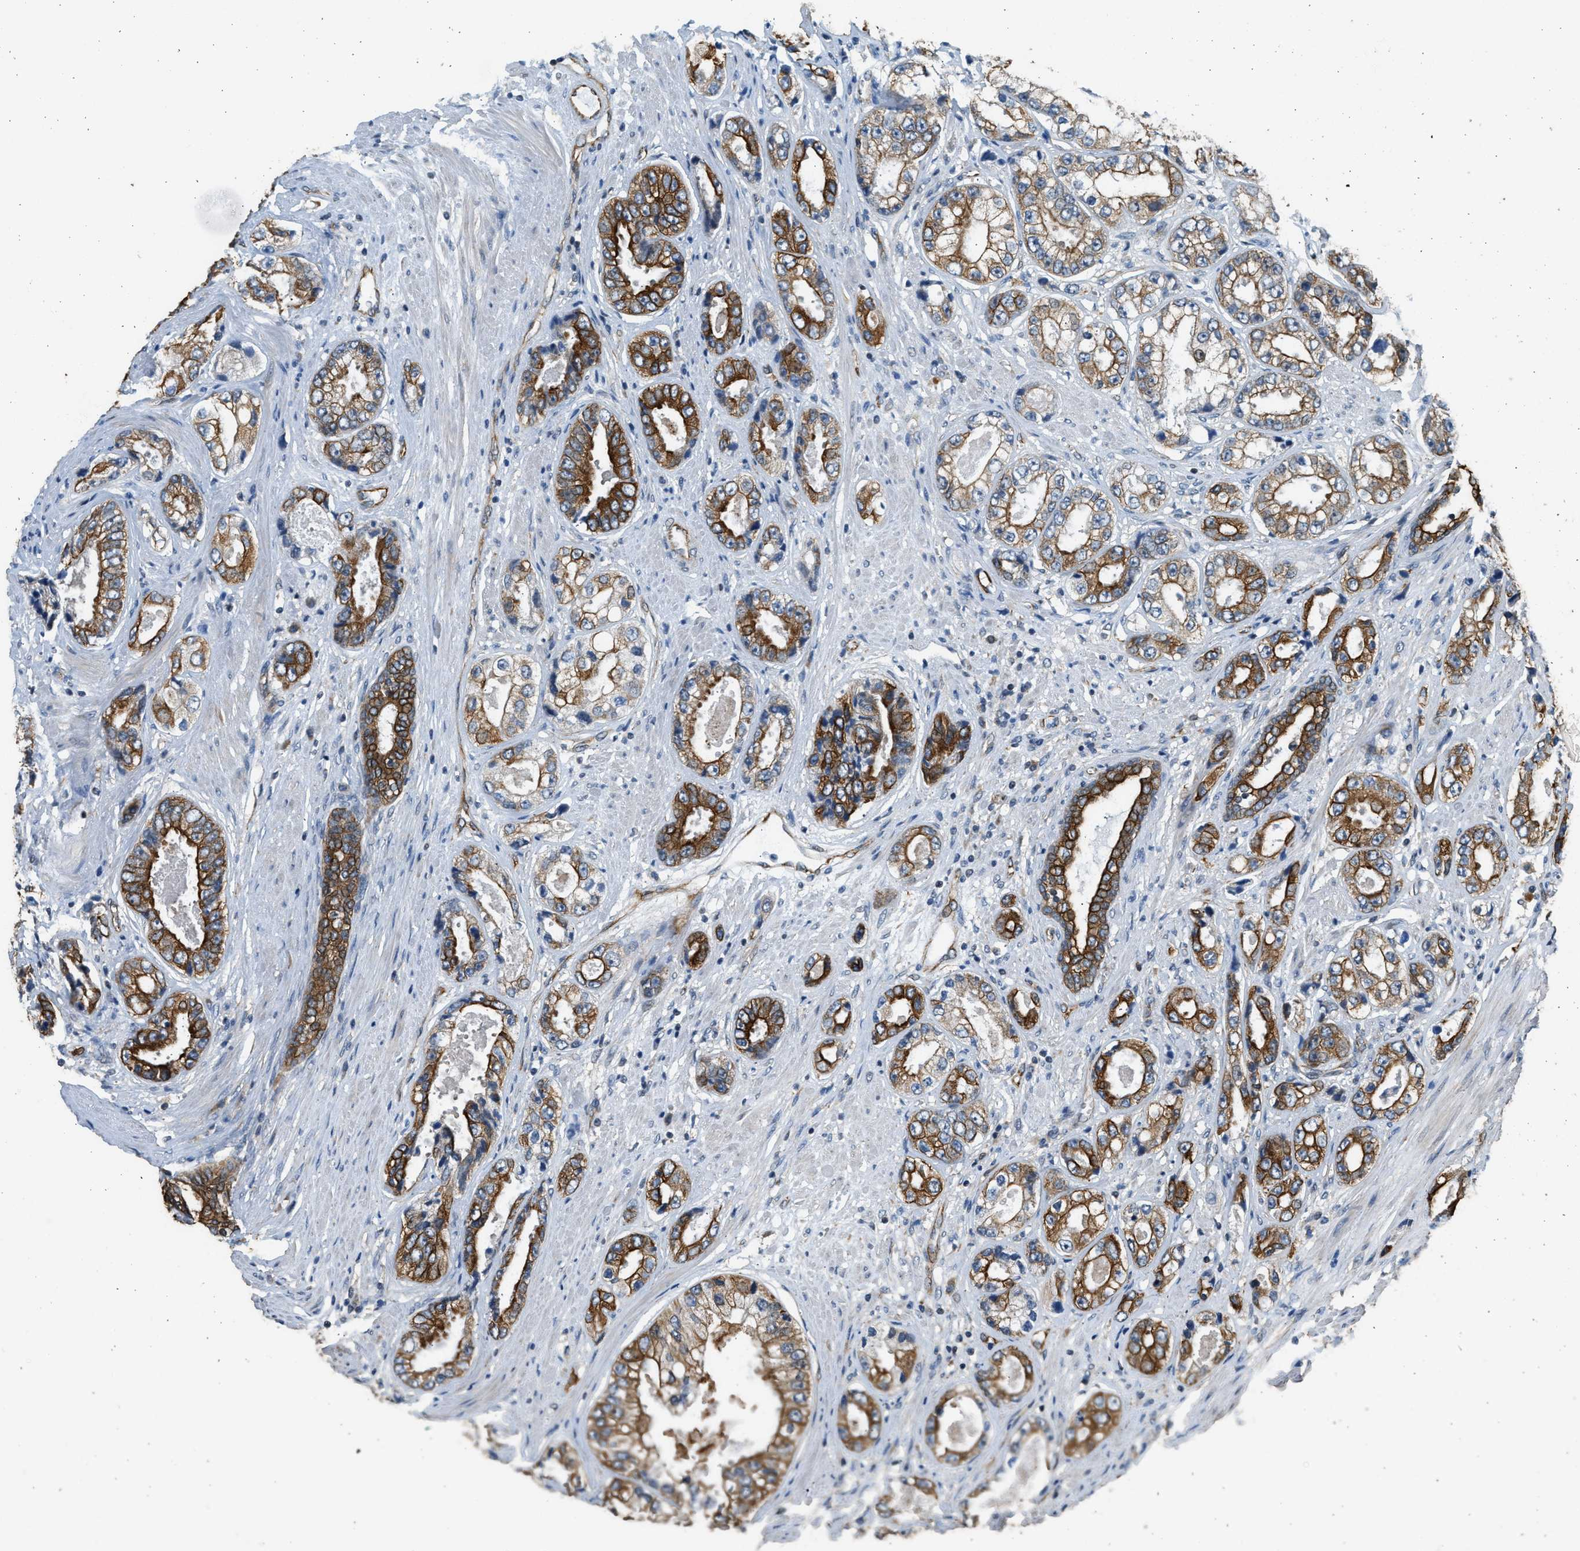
{"staining": {"intensity": "moderate", "quantity": ">75%", "location": "cytoplasmic/membranous"}, "tissue": "prostate cancer", "cell_type": "Tumor cells", "image_type": "cancer", "snomed": [{"axis": "morphology", "description": "Adenocarcinoma, High grade"}, {"axis": "topography", "description": "Prostate"}], "caption": "Immunohistochemistry (IHC) staining of high-grade adenocarcinoma (prostate), which displays medium levels of moderate cytoplasmic/membranous expression in approximately >75% of tumor cells indicating moderate cytoplasmic/membranous protein positivity. The staining was performed using DAB (3,3'-diaminobenzidine) (brown) for protein detection and nuclei were counterstained in hematoxylin (blue).", "gene": "PCLO", "patient": {"sex": "male", "age": 61}}